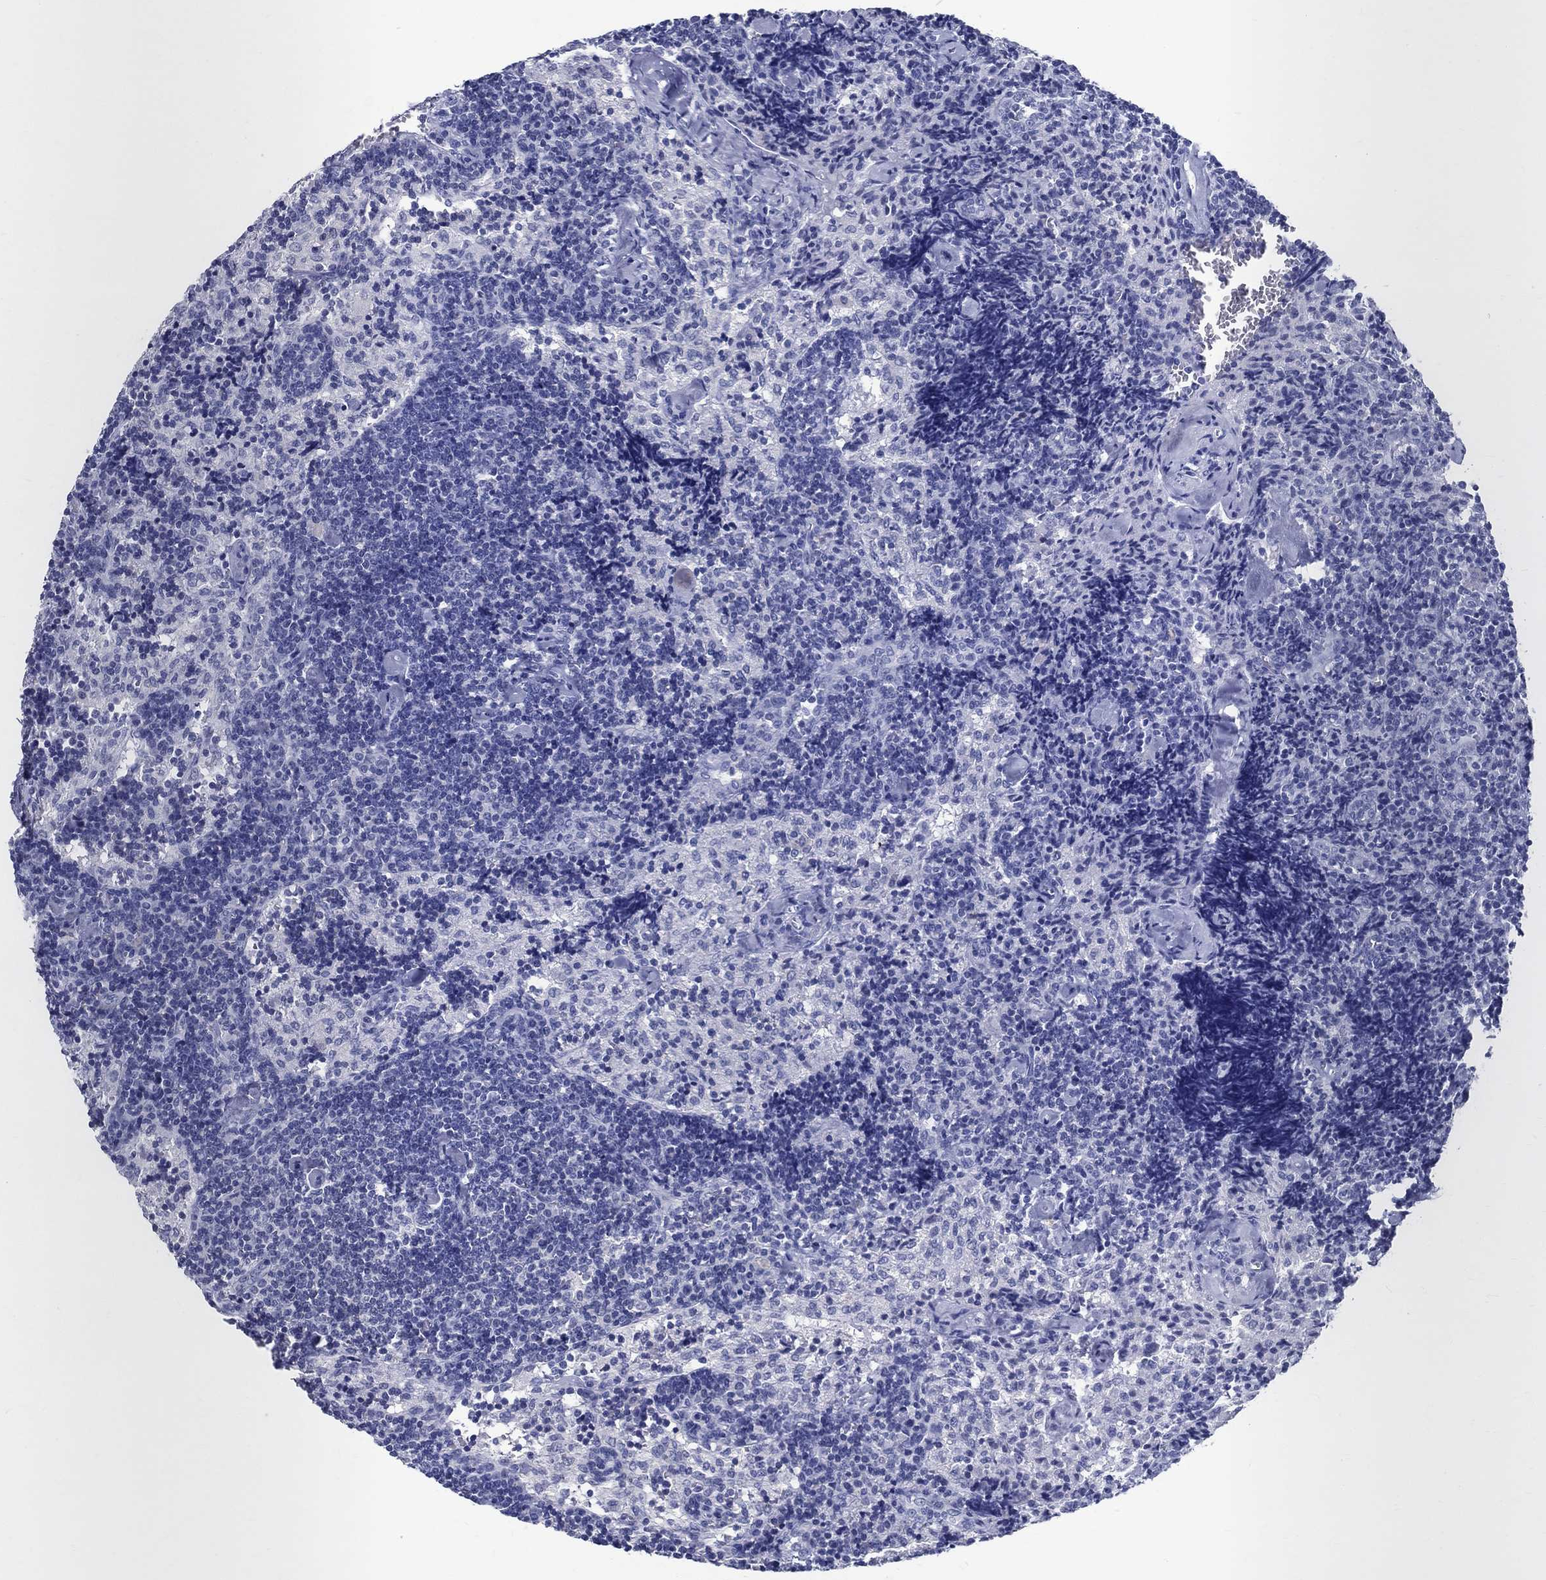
{"staining": {"intensity": "negative", "quantity": "none", "location": "none"}, "tissue": "lymph node", "cell_type": "Germinal center cells", "image_type": "normal", "snomed": [{"axis": "morphology", "description": "Normal tissue, NOS"}, {"axis": "topography", "description": "Lymph node"}], "caption": "The photomicrograph shows no significant staining in germinal center cells of lymph node. The staining was performed using DAB (3,3'-diaminobenzidine) to visualize the protein expression in brown, while the nuclei were stained in blue with hematoxylin (Magnification: 20x).", "gene": "BSPRY", "patient": {"sex": "female", "age": 52}}